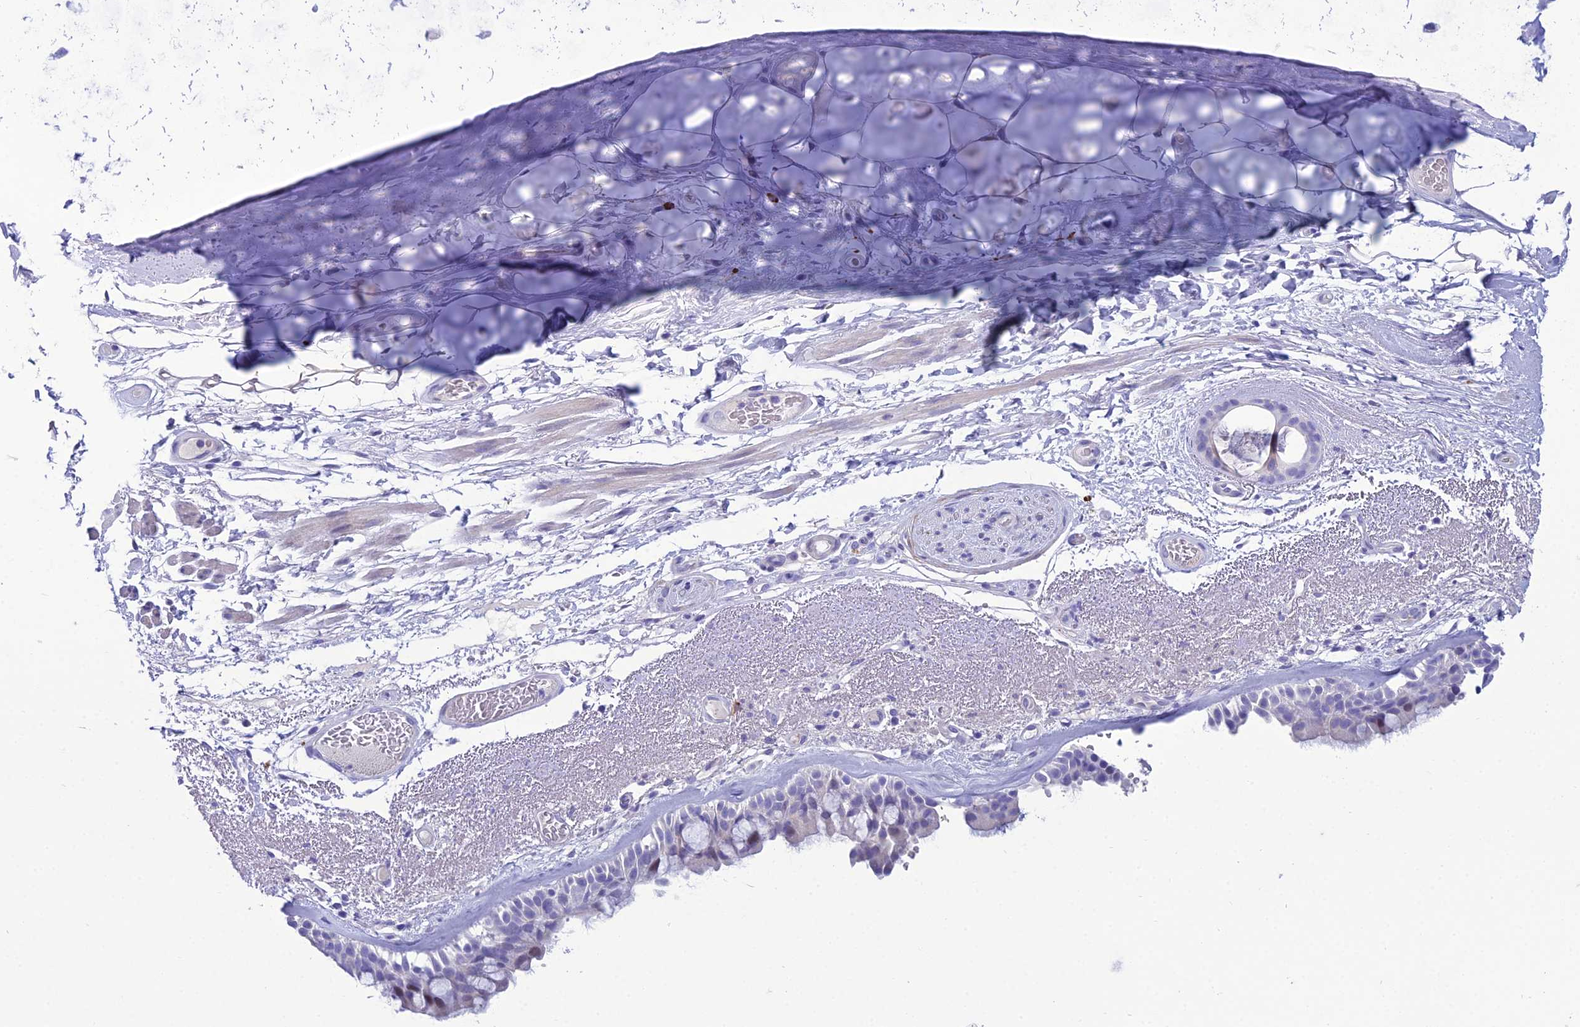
{"staining": {"intensity": "negative", "quantity": "none", "location": "none"}, "tissue": "bronchus", "cell_type": "Respiratory epithelial cells", "image_type": "normal", "snomed": [{"axis": "morphology", "description": "Normal tissue, NOS"}, {"axis": "morphology", "description": "Squamous cell carcinoma, NOS"}, {"axis": "topography", "description": "Lymph node"}, {"axis": "topography", "description": "Bronchus"}, {"axis": "topography", "description": "Lung"}], "caption": "Respiratory epithelial cells show no significant protein expression in unremarkable bronchus. (DAB (3,3'-diaminobenzidine) IHC visualized using brightfield microscopy, high magnification).", "gene": "CRB2", "patient": {"sex": "male", "age": 66}}